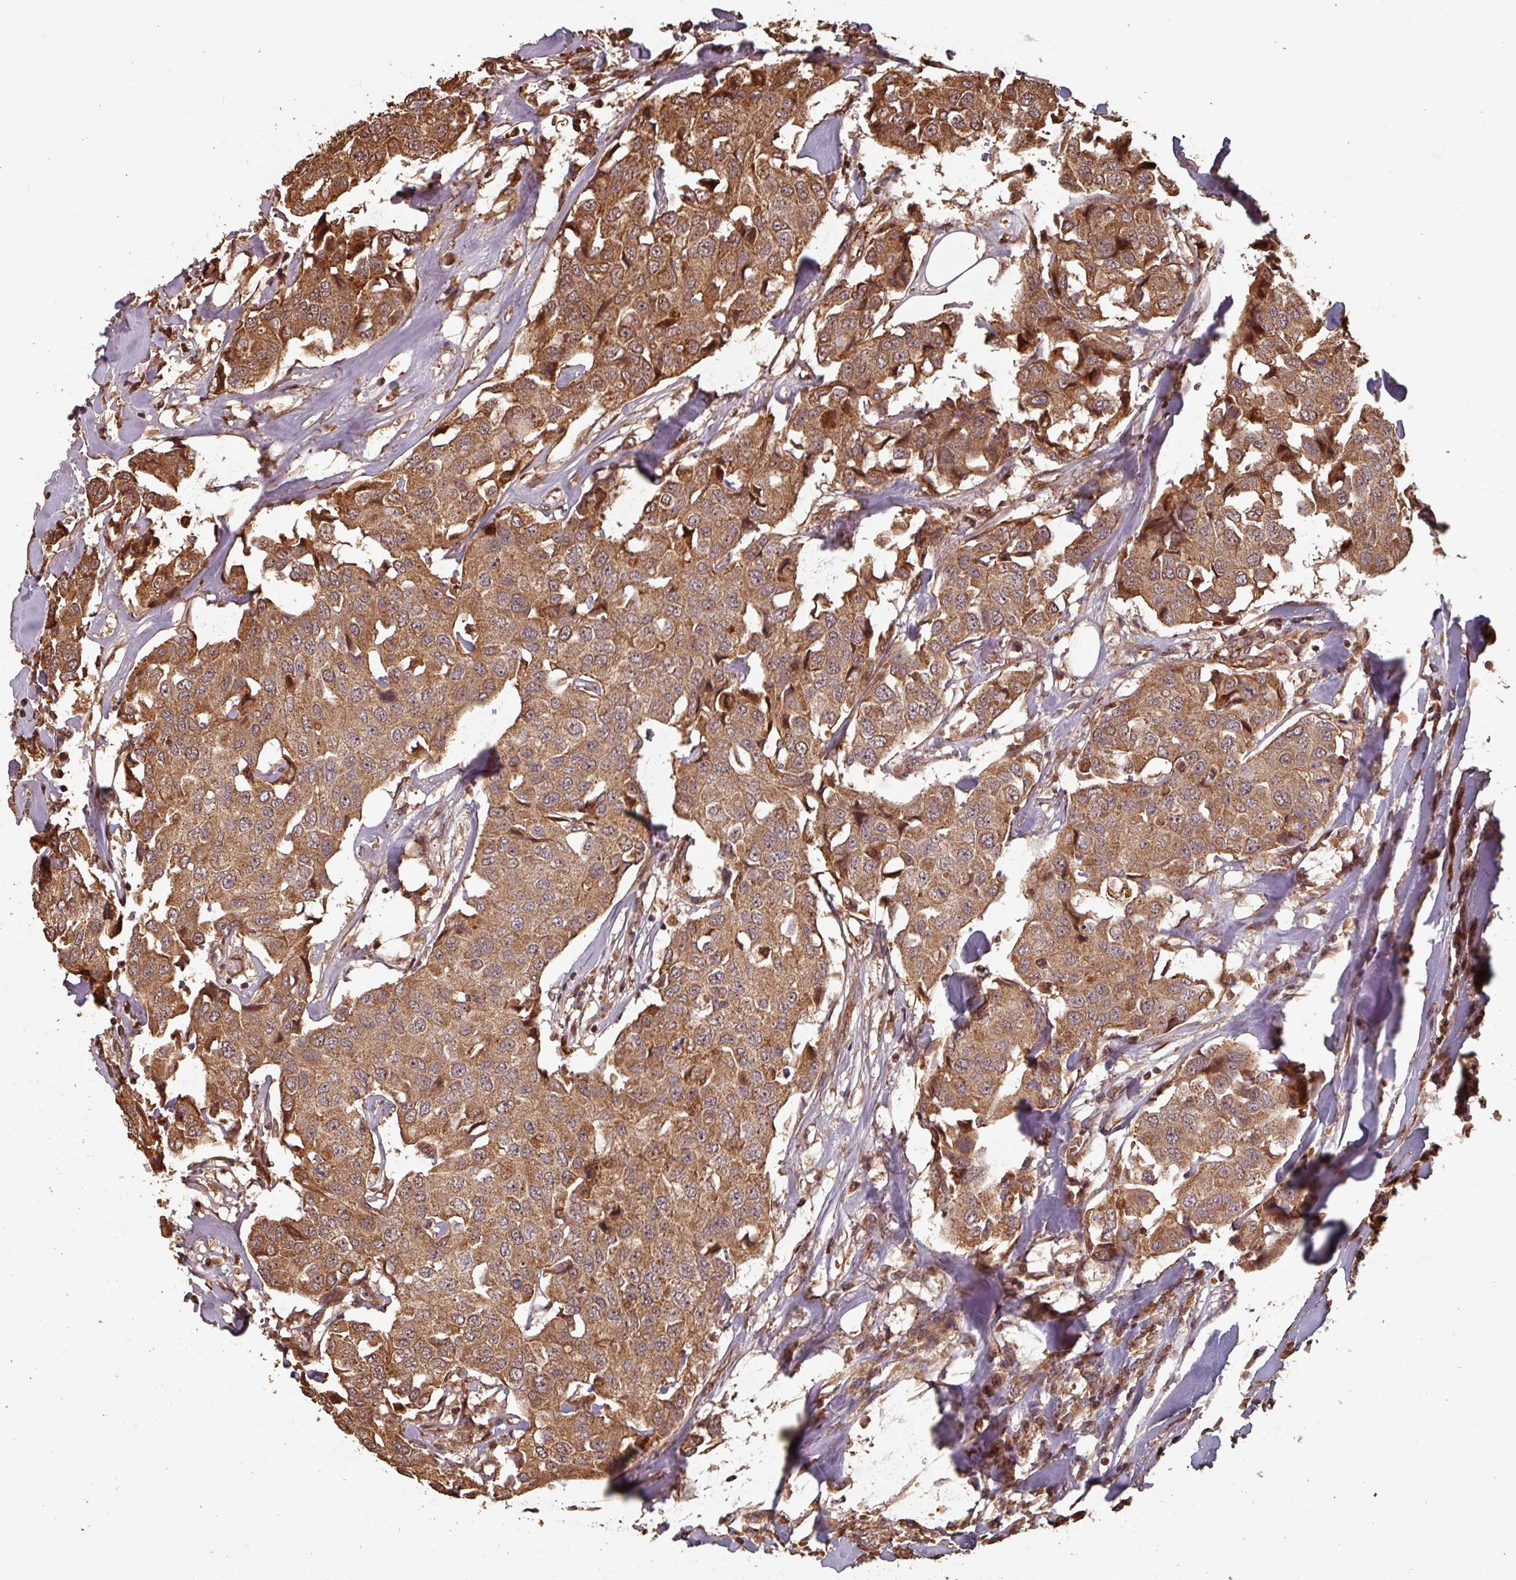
{"staining": {"intensity": "strong", "quantity": ">75%", "location": "cytoplasmic/membranous"}, "tissue": "breast cancer", "cell_type": "Tumor cells", "image_type": "cancer", "snomed": [{"axis": "morphology", "description": "Duct carcinoma"}, {"axis": "topography", "description": "Breast"}], "caption": "Immunohistochemistry of human breast cancer displays high levels of strong cytoplasmic/membranous staining in approximately >75% of tumor cells.", "gene": "EID1", "patient": {"sex": "female", "age": 80}}